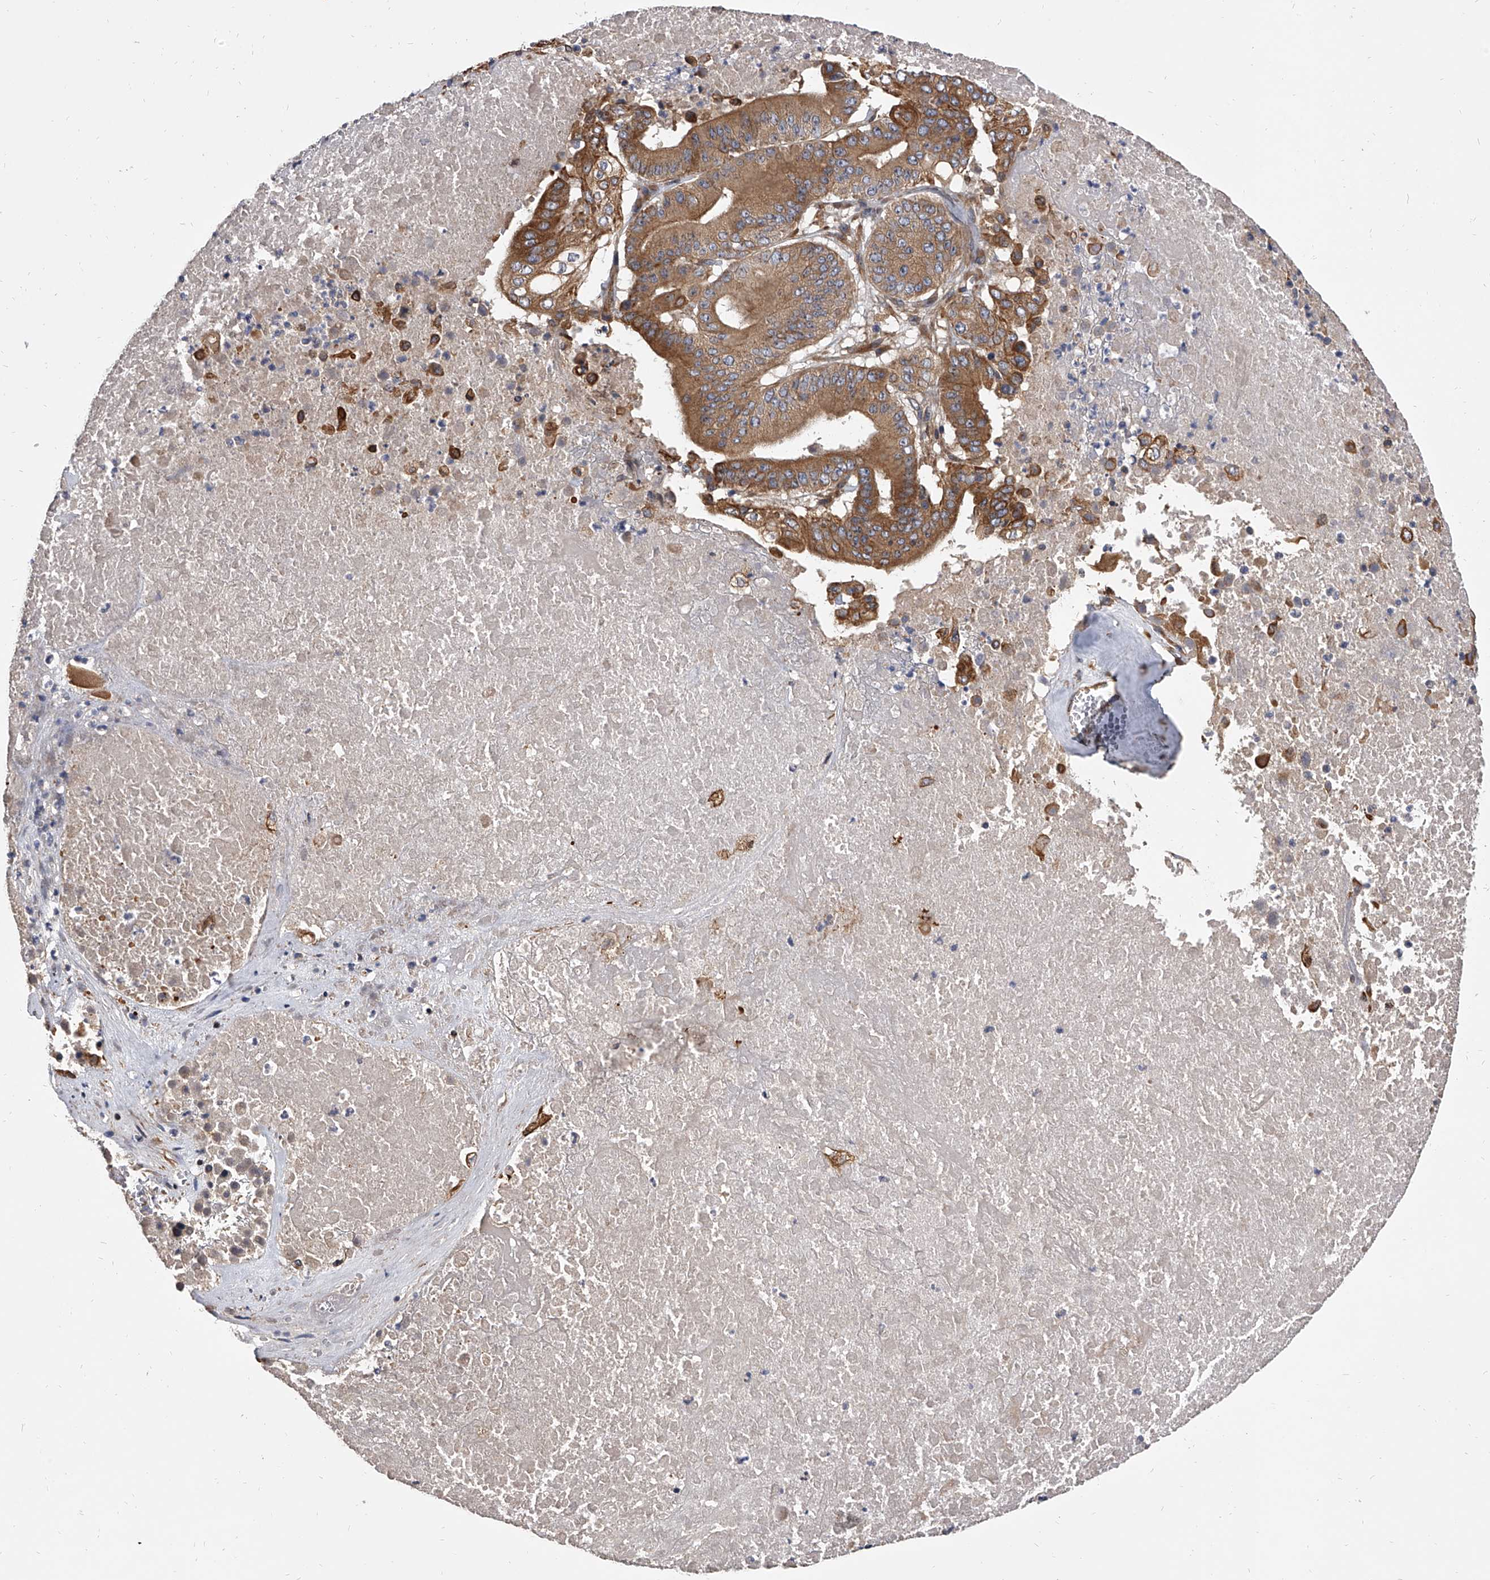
{"staining": {"intensity": "strong", "quantity": ">75%", "location": "cytoplasmic/membranous"}, "tissue": "pancreatic cancer", "cell_type": "Tumor cells", "image_type": "cancer", "snomed": [{"axis": "morphology", "description": "Adenocarcinoma, NOS"}, {"axis": "topography", "description": "Pancreas"}], "caption": "This histopathology image displays pancreatic cancer stained with IHC to label a protein in brown. The cytoplasmic/membranous of tumor cells show strong positivity for the protein. Nuclei are counter-stained blue.", "gene": "EXOC4", "patient": {"sex": "female", "age": 77}}